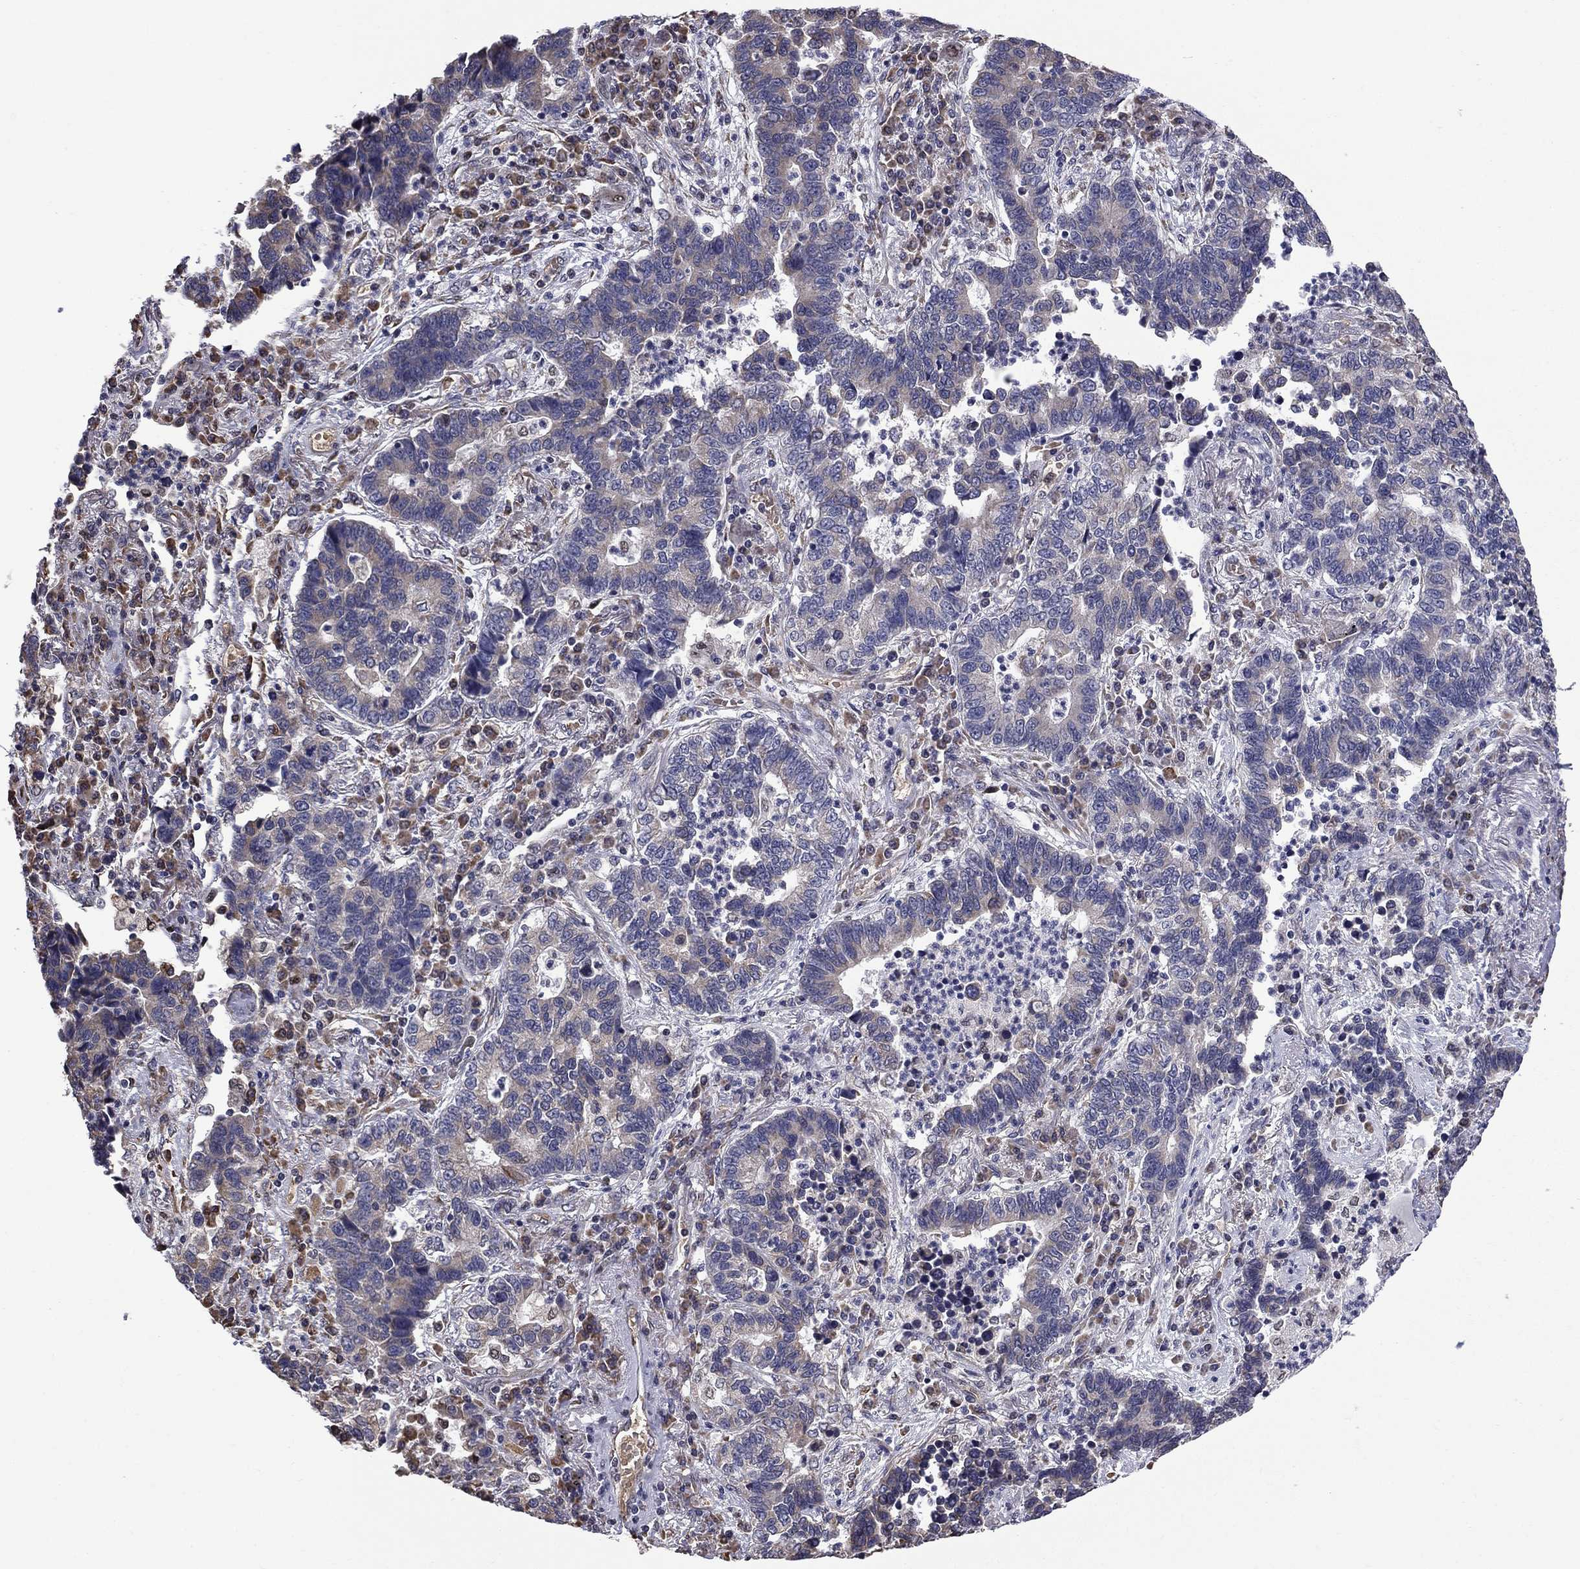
{"staining": {"intensity": "negative", "quantity": "none", "location": "none"}, "tissue": "lung cancer", "cell_type": "Tumor cells", "image_type": "cancer", "snomed": [{"axis": "morphology", "description": "Adenocarcinoma, NOS"}, {"axis": "topography", "description": "Lung"}], "caption": "There is no significant positivity in tumor cells of adenocarcinoma (lung).", "gene": "HSPB2", "patient": {"sex": "female", "age": 57}}